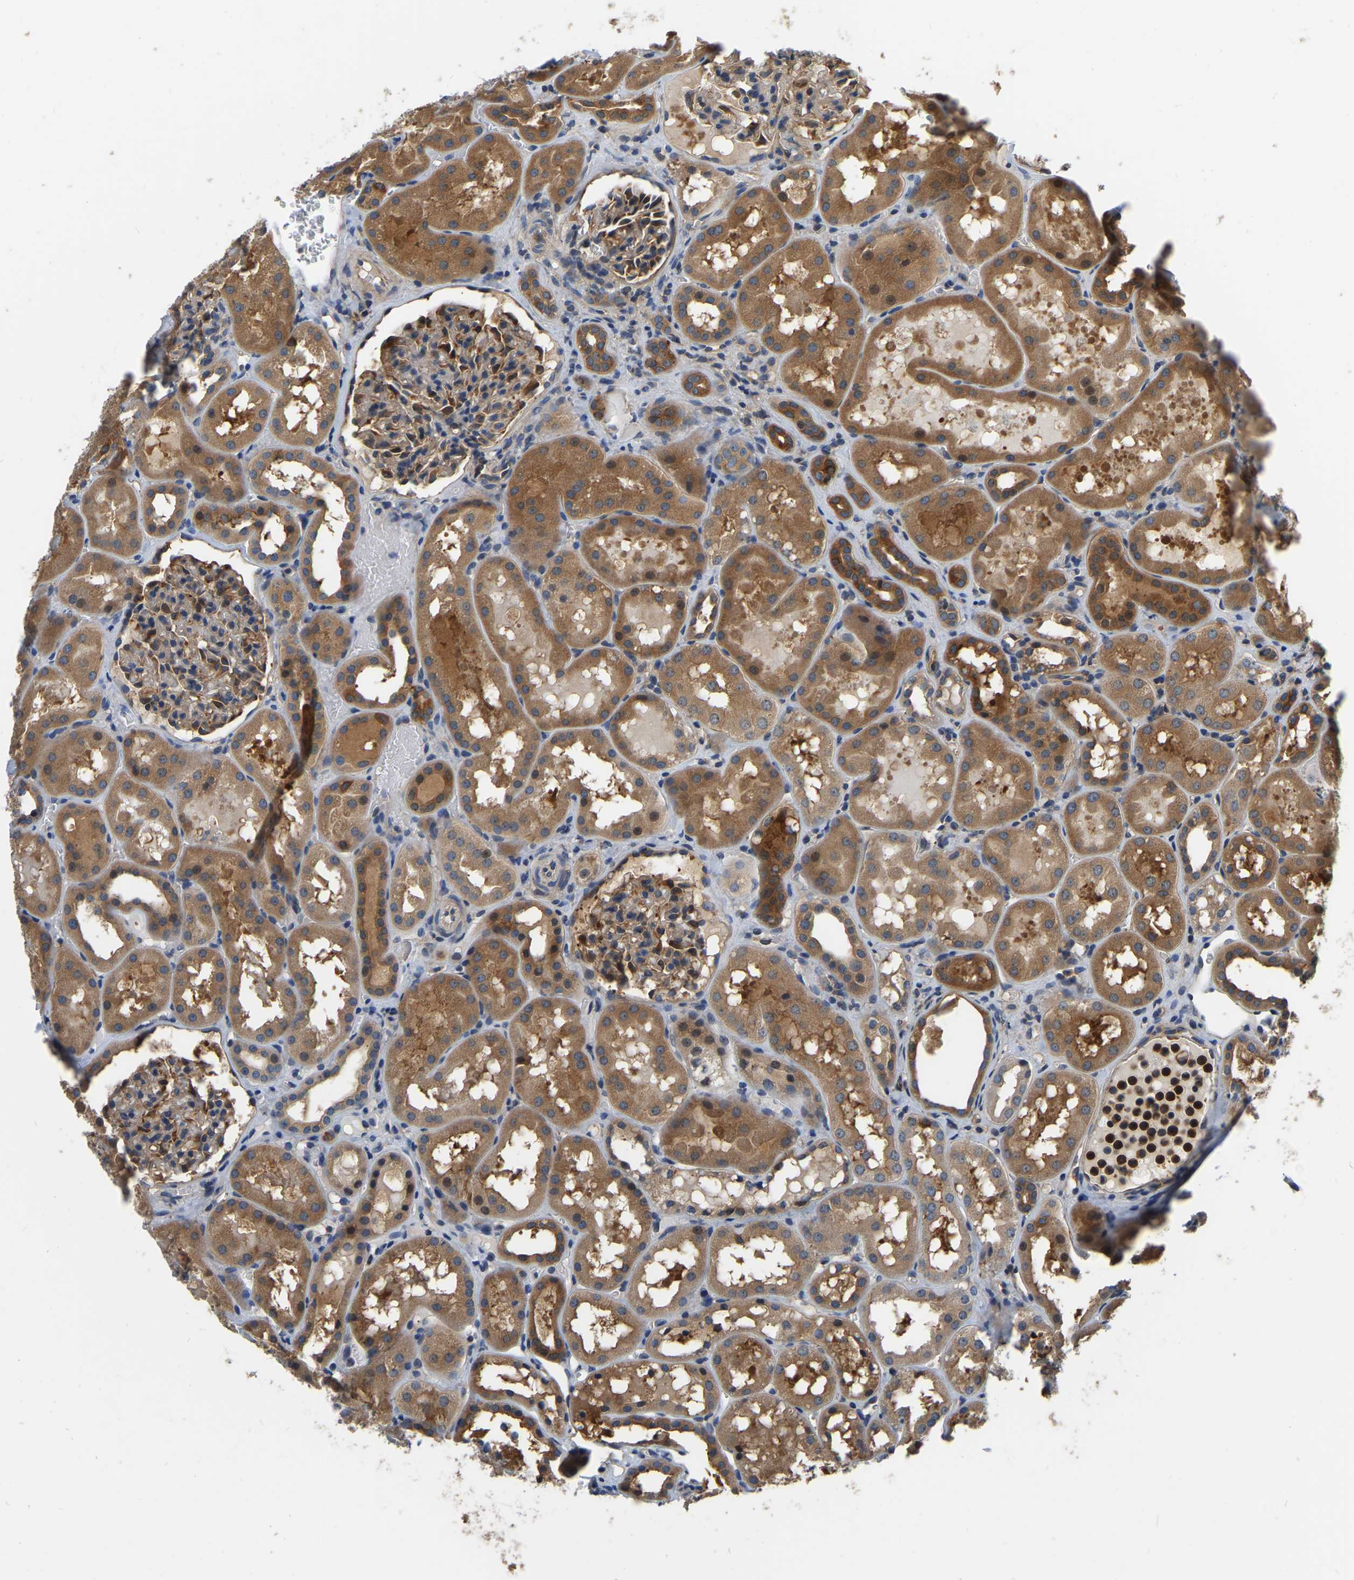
{"staining": {"intensity": "moderate", "quantity": "25%-75%", "location": "cytoplasmic/membranous"}, "tissue": "kidney", "cell_type": "Cells in glomeruli", "image_type": "normal", "snomed": [{"axis": "morphology", "description": "Normal tissue, NOS"}, {"axis": "topography", "description": "Kidney"}, {"axis": "topography", "description": "Urinary bladder"}], "caption": "A brown stain labels moderate cytoplasmic/membranous expression of a protein in cells in glomeruli of normal human kidney.", "gene": "GARS1", "patient": {"sex": "male", "age": 16}}